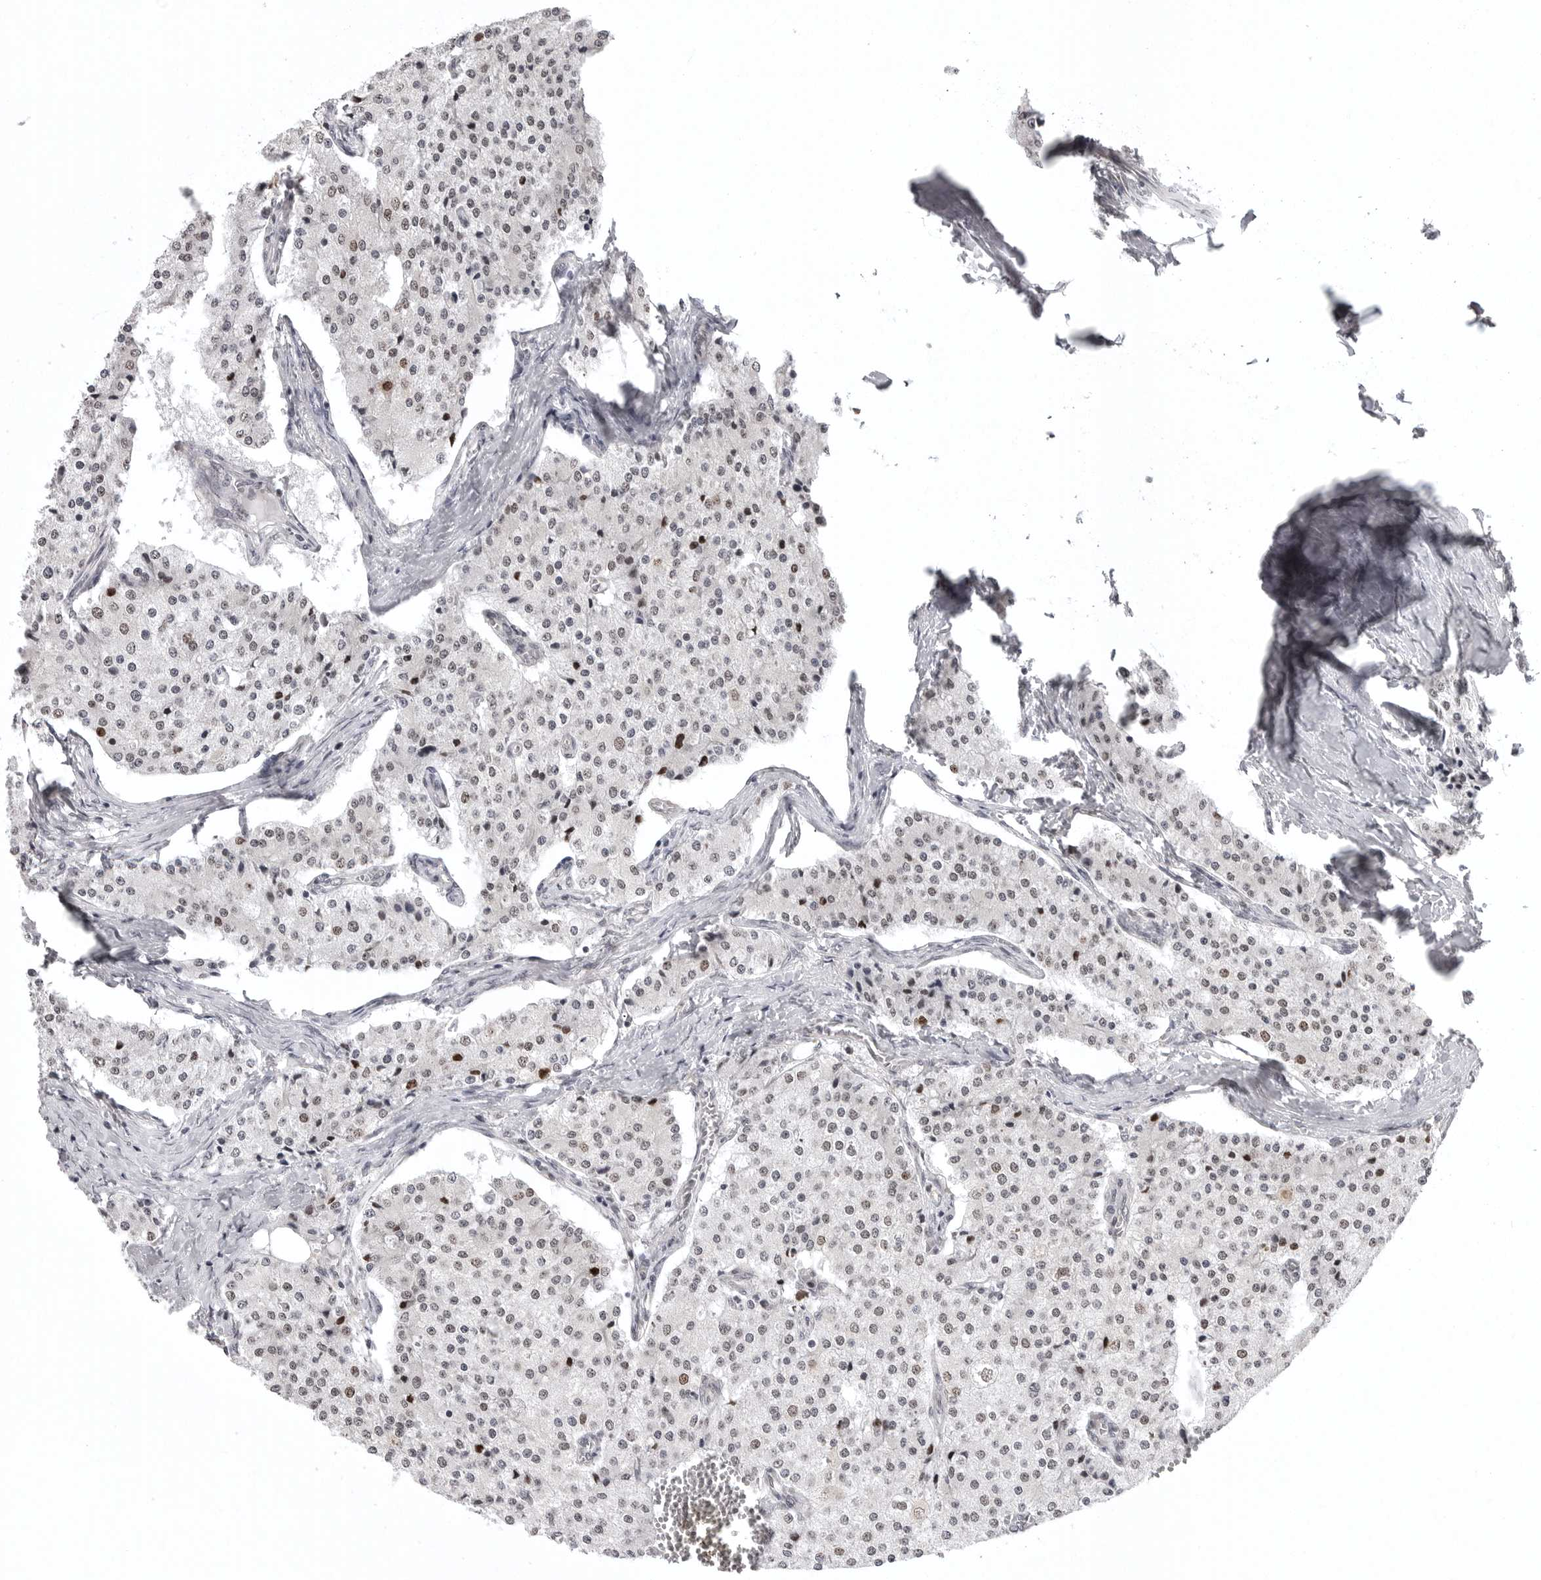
{"staining": {"intensity": "negative", "quantity": "none", "location": "none"}, "tissue": "carcinoid", "cell_type": "Tumor cells", "image_type": "cancer", "snomed": [{"axis": "morphology", "description": "Carcinoid, malignant, NOS"}, {"axis": "topography", "description": "Colon"}], "caption": "Tumor cells show no significant positivity in carcinoid (malignant). (DAB immunohistochemistry (IHC), high magnification).", "gene": "PRDM10", "patient": {"sex": "female", "age": 52}}